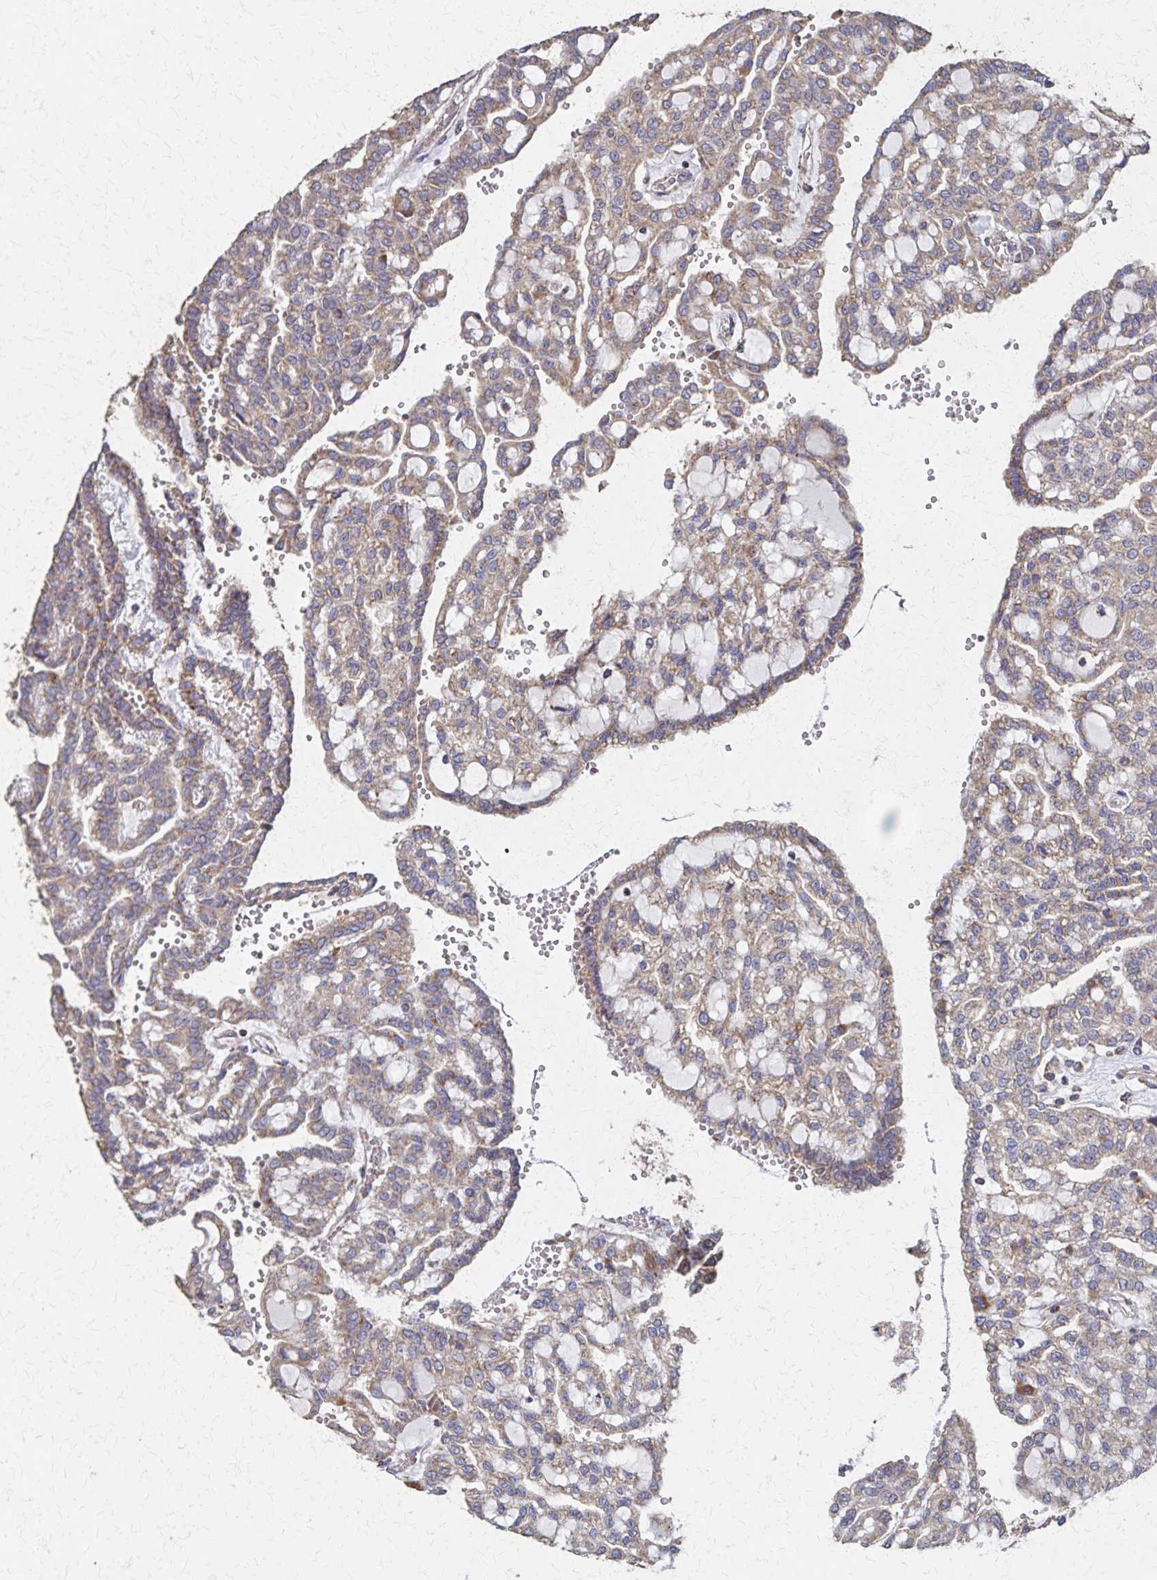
{"staining": {"intensity": "weak", "quantity": ">75%", "location": "cytoplasmic/membranous"}, "tissue": "renal cancer", "cell_type": "Tumor cells", "image_type": "cancer", "snomed": [{"axis": "morphology", "description": "Adenocarcinoma, NOS"}, {"axis": "topography", "description": "Kidney"}], "caption": "Human renal cancer (adenocarcinoma) stained with a protein marker exhibits weak staining in tumor cells.", "gene": "PGAP2", "patient": {"sex": "male", "age": 63}}